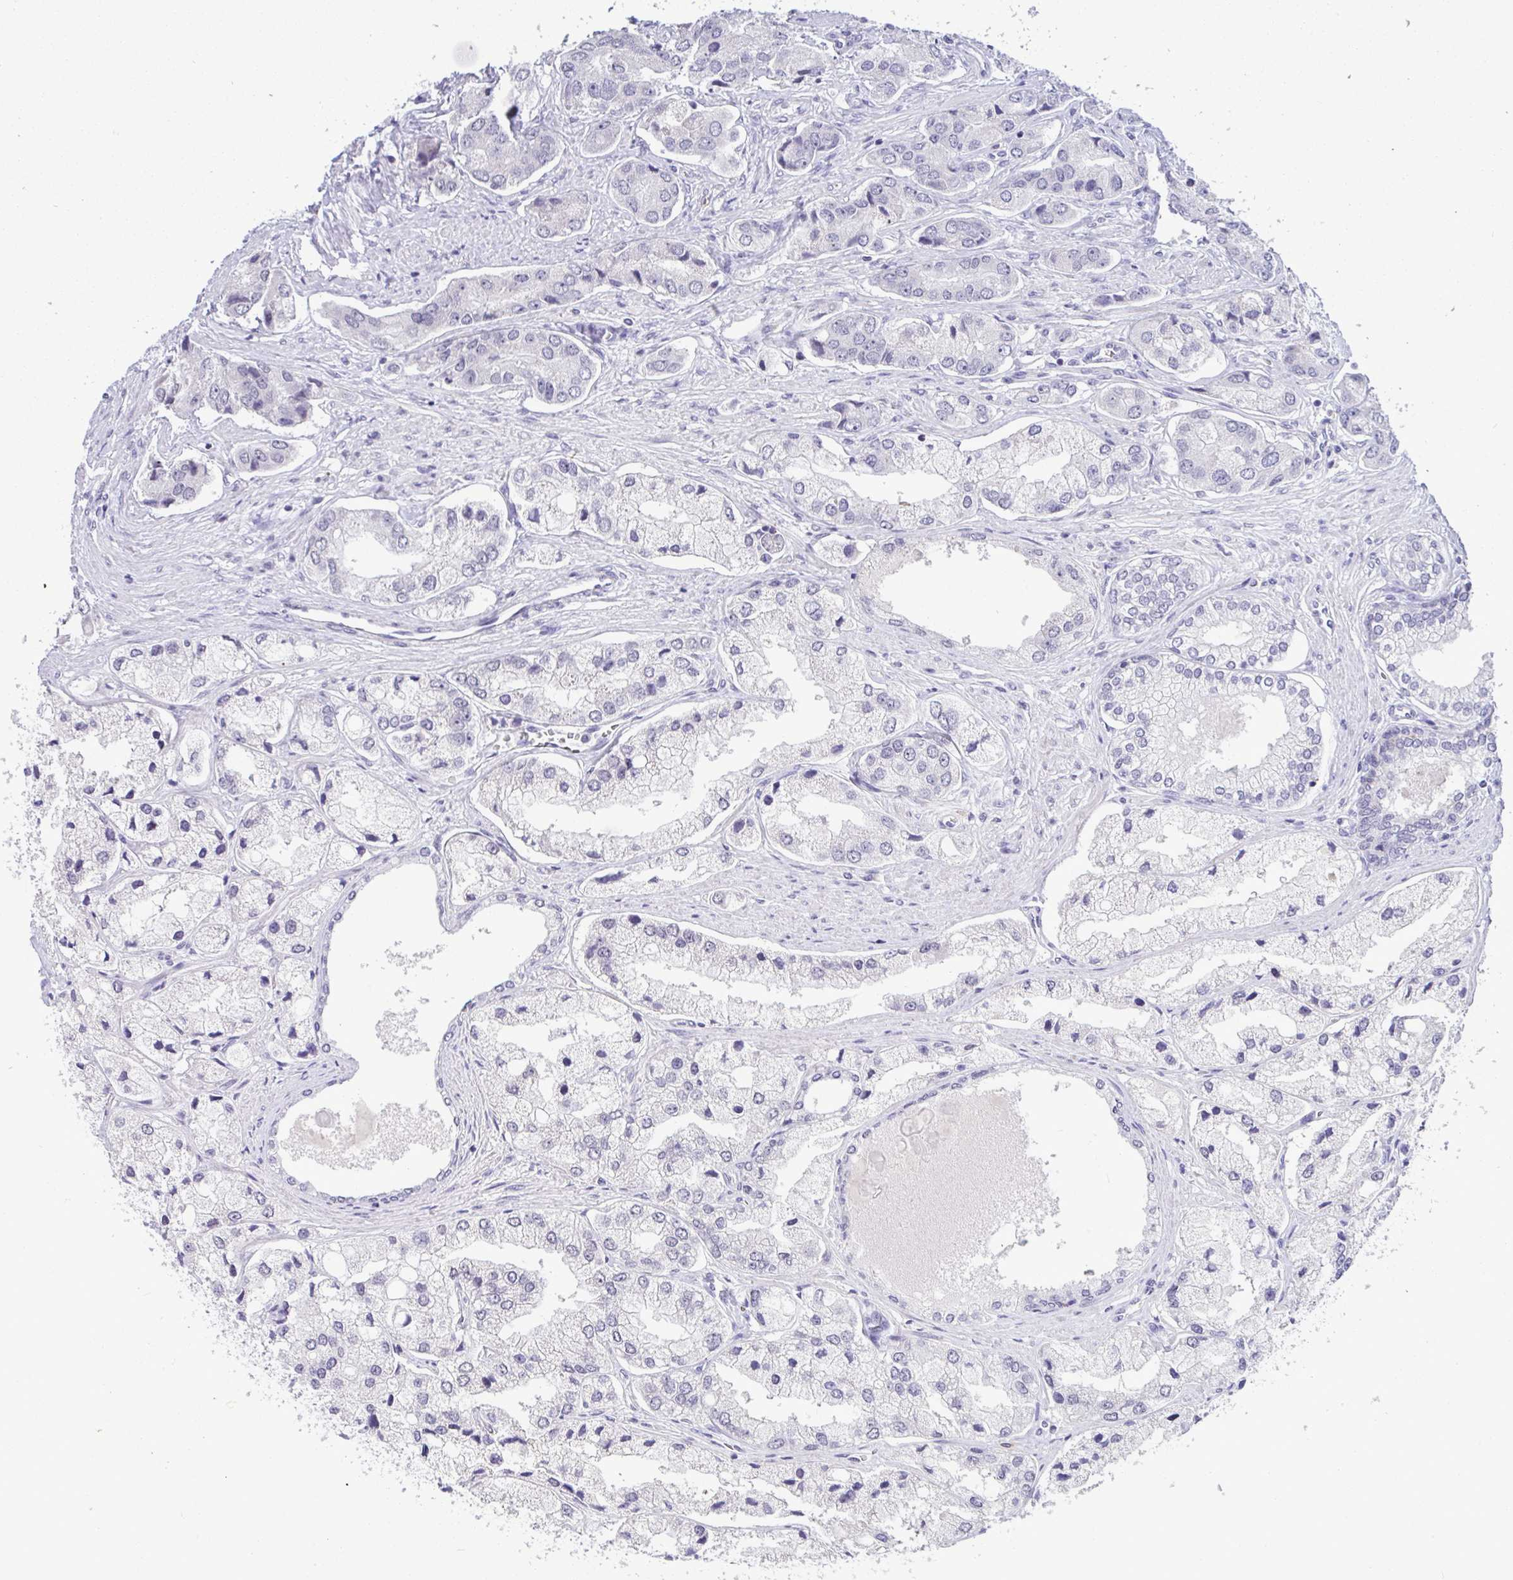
{"staining": {"intensity": "negative", "quantity": "none", "location": "none"}, "tissue": "prostate cancer", "cell_type": "Tumor cells", "image_type": "cancer", "snomed": [{"axis": "morphology", "description": "Adenocarcinoma, Low grade"}, {"axis": "topography", "description": "Prostate"}], "caption": "High magnification brightfield microscopy of prostate cancer stained with DAB (brown) and counterstained with hematoxylin (blue): tumor cells show no significant positivity.", "gene": "YBX2", "patient": {"sex": "male", "age": 69}}